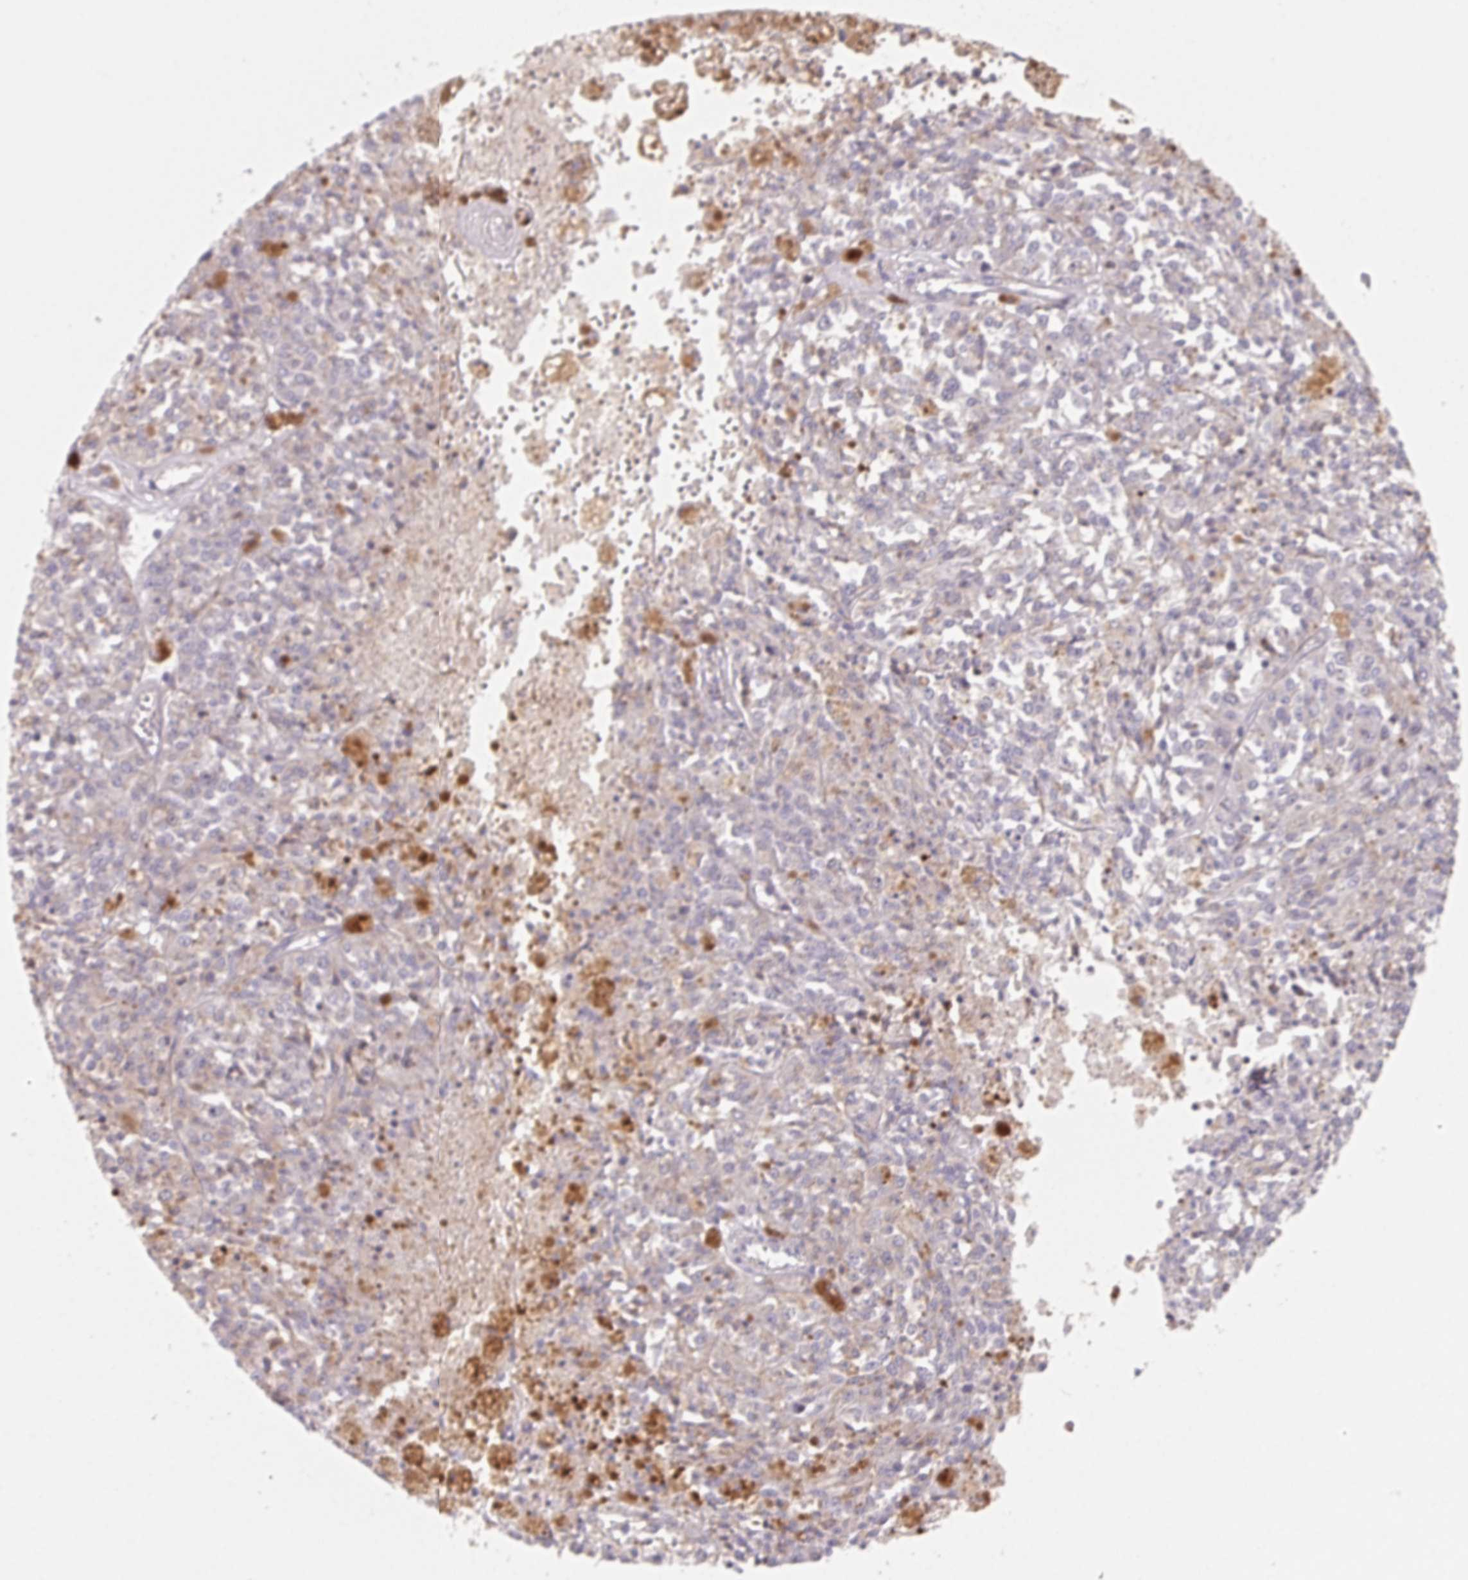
{"staining": {"intensity": "negative", "quantity": "none", "location": "none"}, "tissue": "melanoma", "cell_type": "Tumor cells", "image_type": "cancer", "snomed": [{"axis": "morphology", "description": "Malignant melanoma, Metastatic site"}, {"axis": "topography", "description": "Lymph node"}], "caption": "The photomicrograph reveals no staining of tumor cells in malignant melanoma (metastatic site).", "gene": "LRRC23", "patient": {"sex": "female", "age": 64}}